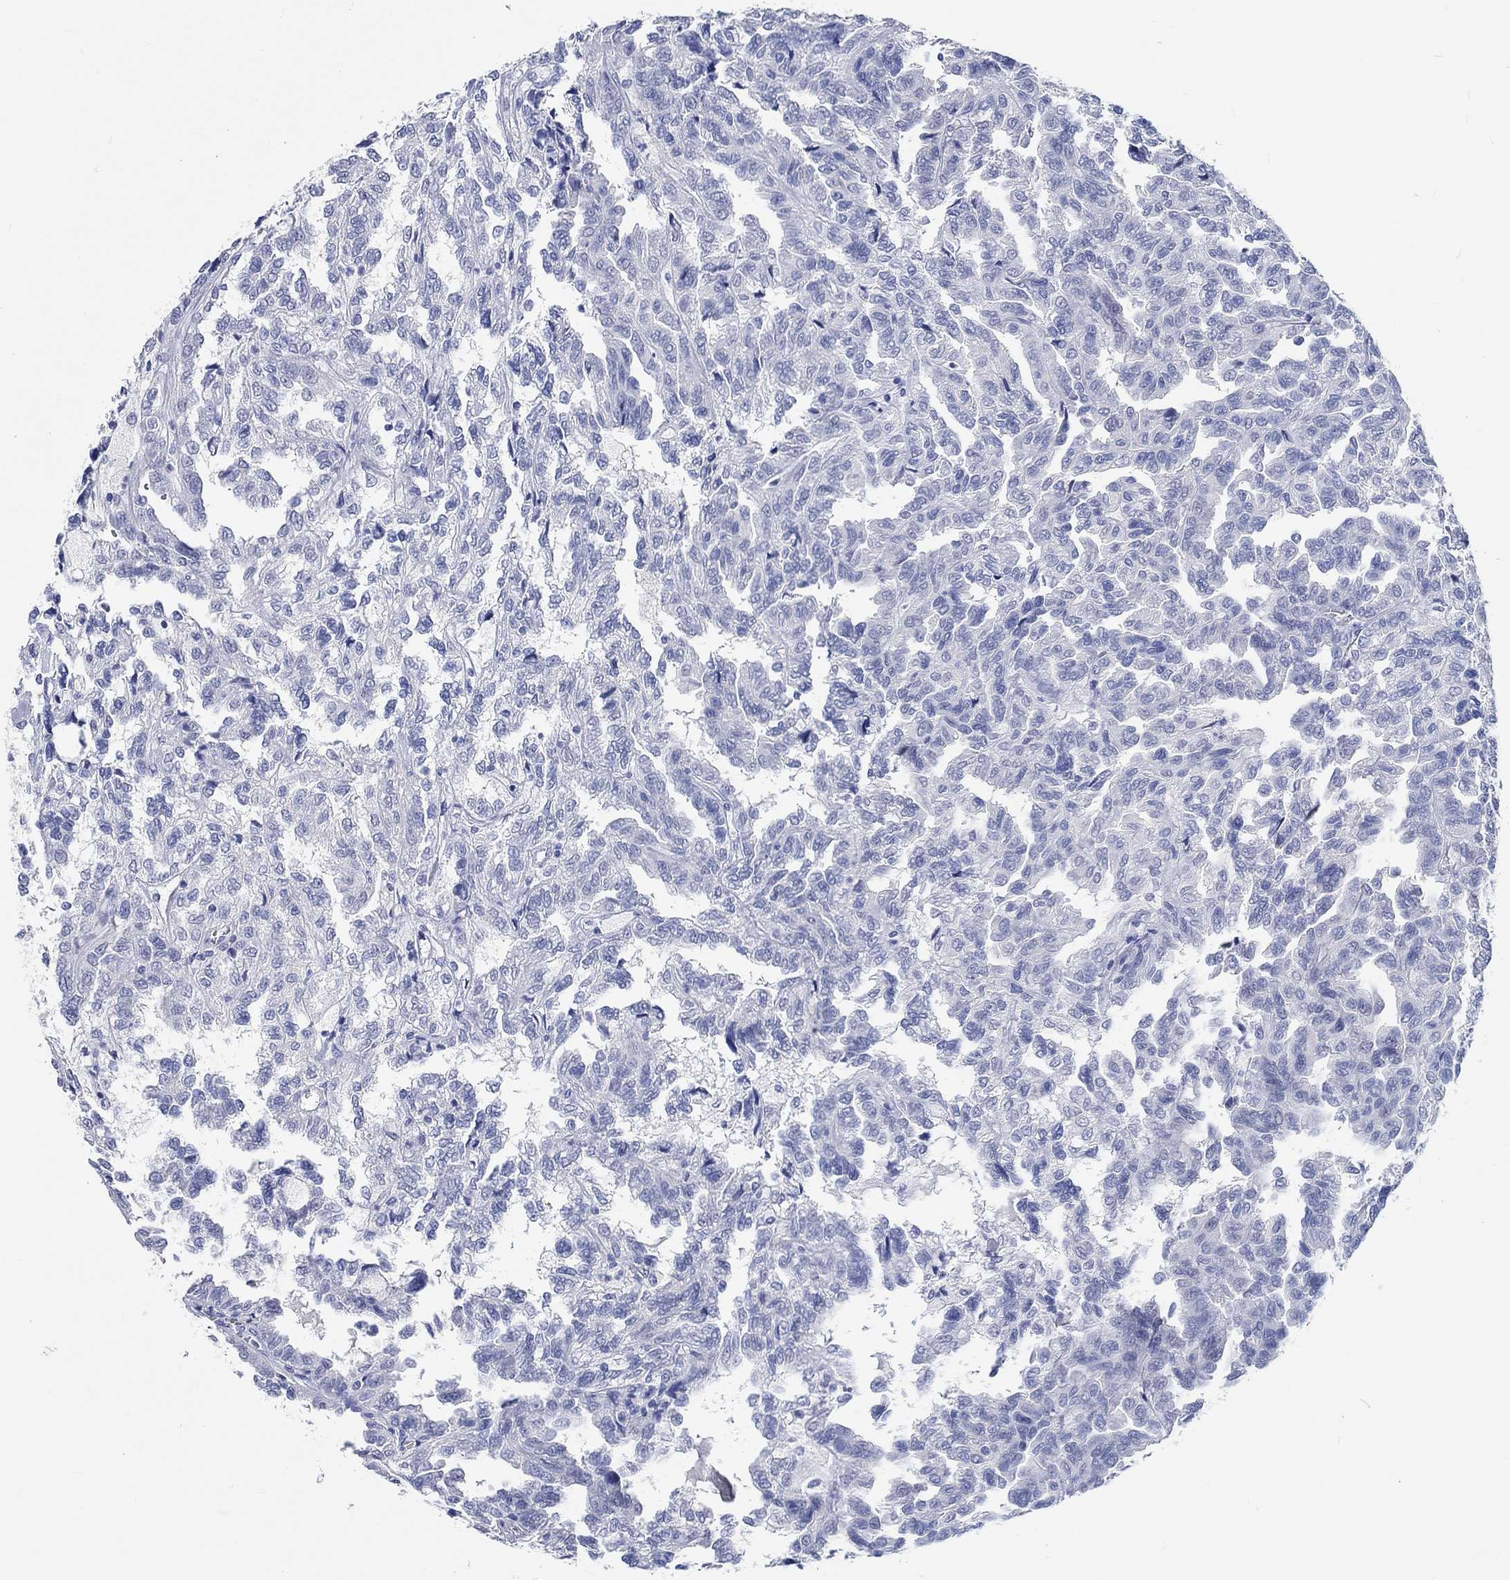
{"staining": {"intensity": "negative", "quantity": "none", "location": "none"}, "tissue": "renal cancer", "cell_type": "Tumor cells", "image_type": "cancer", "snomed": [{"axis": "morphology", "description": "Adenocarcinoma, NOS"}, {"axis": "topography", "description": "Kidney"}], "caption": "High power microscopy image of an immunohistochemistry (IHC) photomicrograph of adenocarcinoma (renal), revealing no significant positivity in tumor cells.", "gene": "C4orf47", "patient": {"sex": "male", "age": 79}}